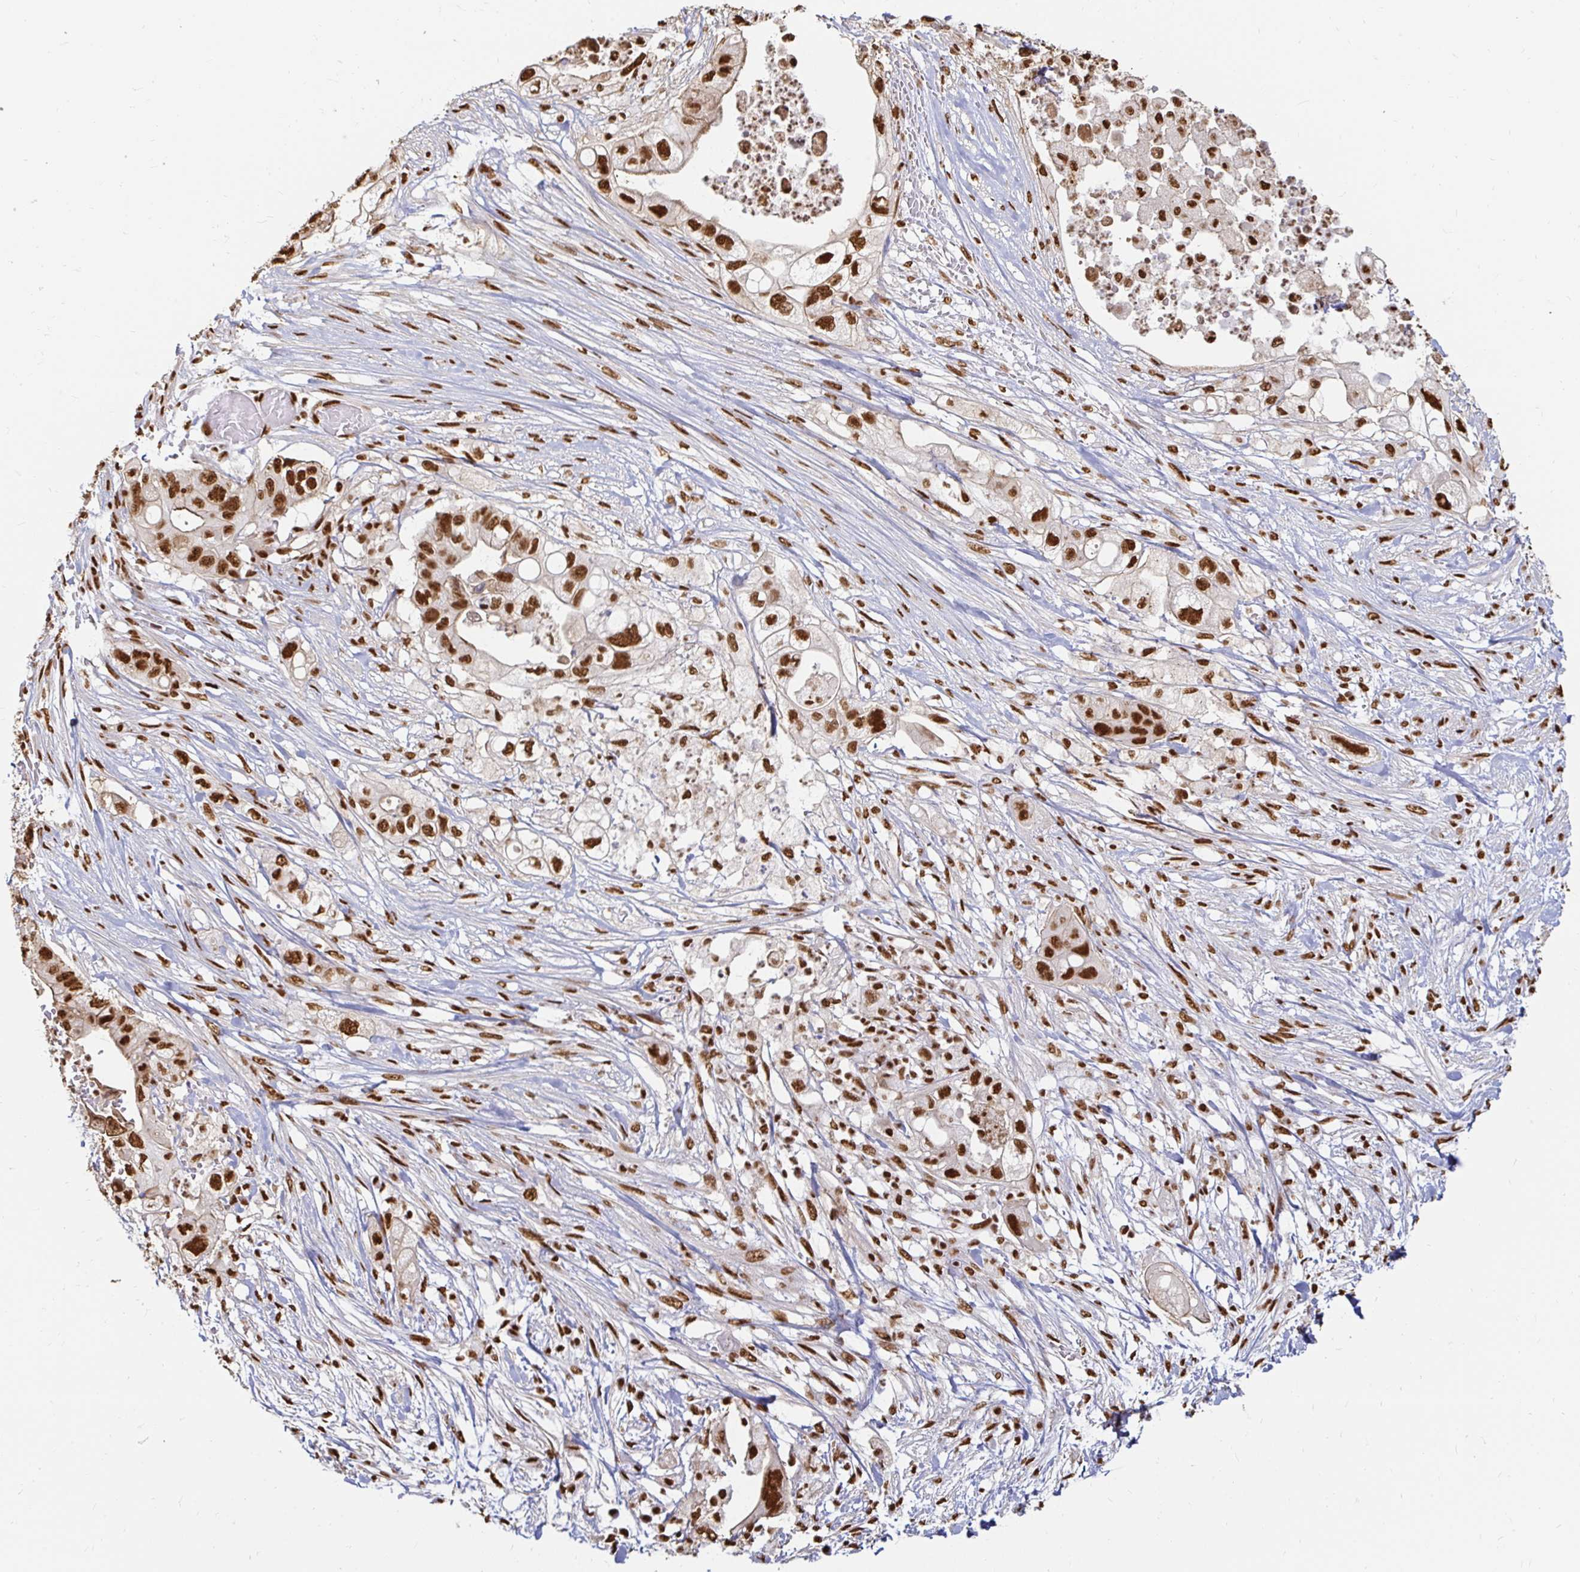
{"staining": {"intensity": "strong", "quantity": ">75%", "location": "nuclear"}, "tissue": "pancreatic cancer", "cell_type": "Tumor cells", "image_type": "cancer", "snomed": [{"axis": "morphology", "description": "Adenocarcinoma, NOS"}, {"axis": "topography", "description": "Pancreas"}], "caption": "A micrograph of adenocarcinoma (pancreatic) stained for a protein displays strong nuclear brown staining in tumor cells.", "gene": "HNRNPU", "patient": {"sex": "female", "age": 72}}